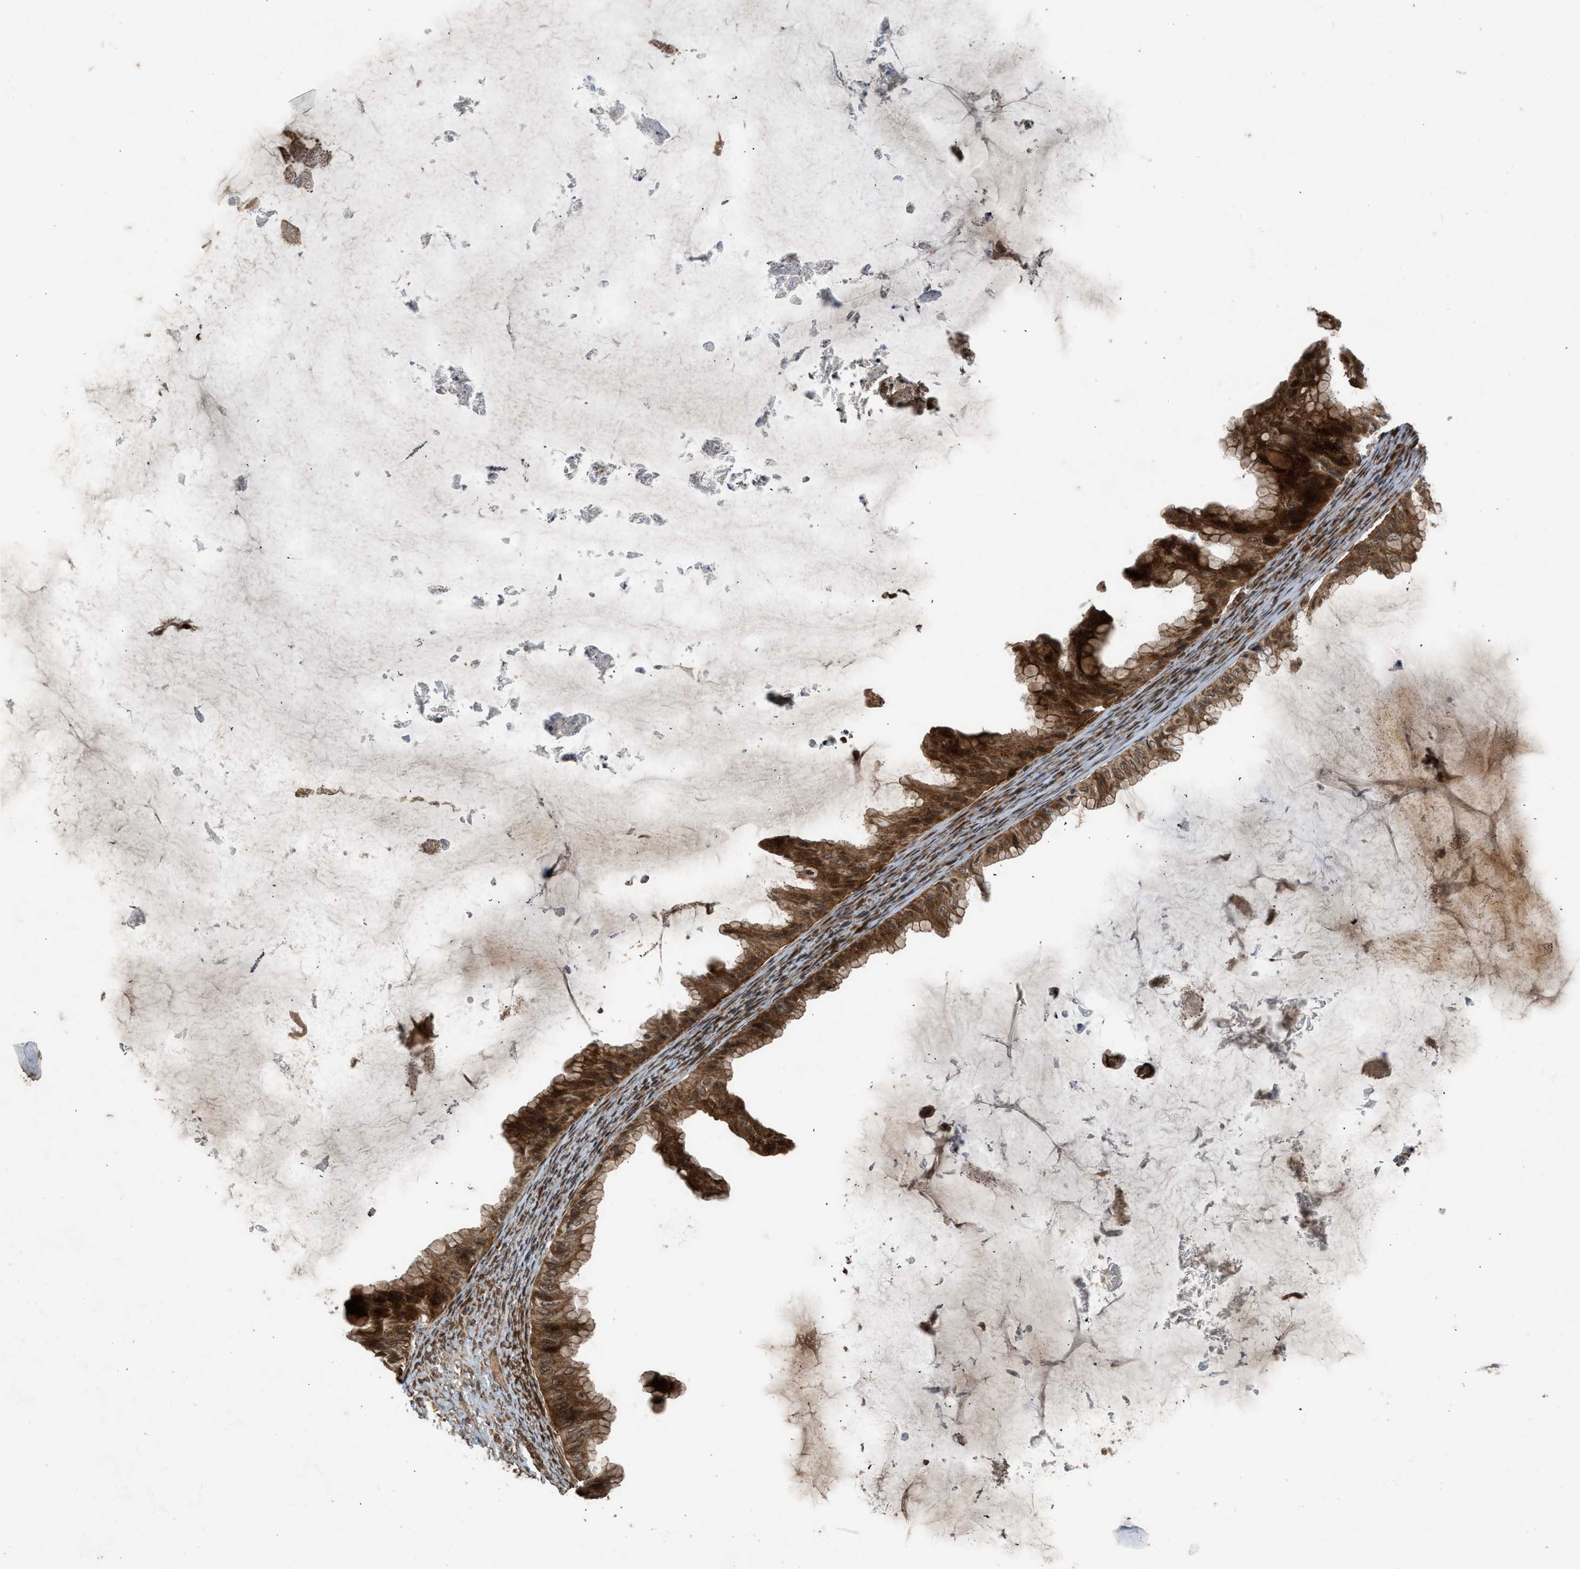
{"staining": {"intensity": "strong", "quantity": ">75%", "location": "cytoplasmic/membranous,nuclear"}, "tissue": "ovarian cancer", "cell_type": "Tumor cells", "image_type": "cancer", "snomed": [{"axis": "morphology", "description": "Cystadenocarcinoma, mucinous, NOS"}, {"axis": "topography", "description": "Ovary"}], "caption": "This micrograph demonstrates mucinous cystadenocarcinoma (ovarian) stained with IHC to label a protein in brown. The cytoplasmic/membranous and nuclear of tumor cells show strong positivity for the protein. Nuclei are counter-stained blue.", "gene": "TXNL1", "patient": {"sex": "female", "age": 61}}